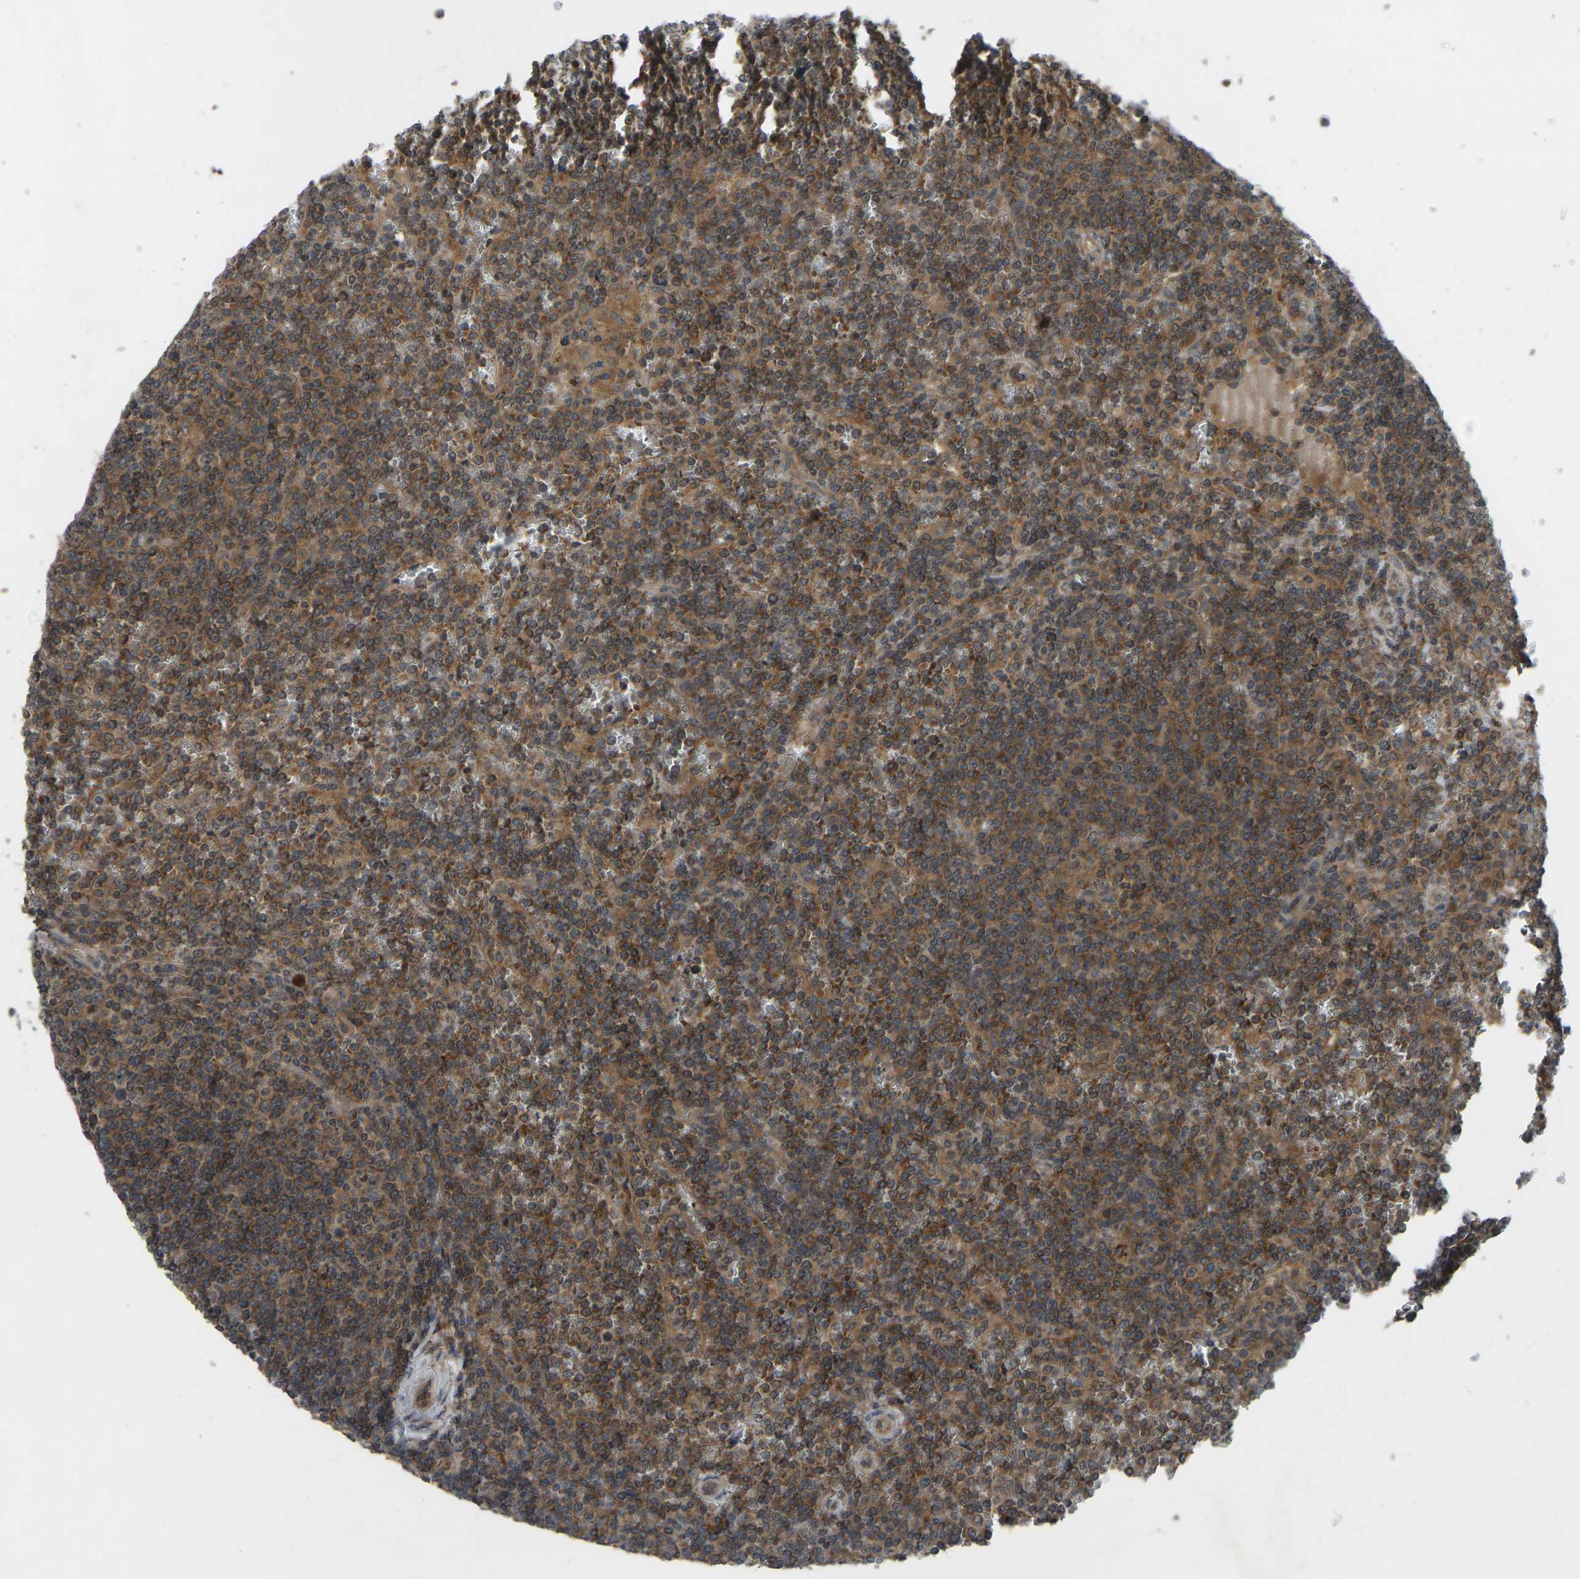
{"staining": {"intensity": "moderate", "quantity": ">75%", "location": "cytoplasmic/membranous"}, "tissue": "lymphoma", "cell_type": "Tumor cells", "image_type": "cancer", "snomed": [{"axis": "morphology", "description": "Malignant lymphoma, non-Hodgkin's type, Low grade"}, {"axis": "topography", "description": "Spleen"}], "caption": "This photomicrograph displays lymphoma stained with IHC to label a protein in brown. The cytoplasmic/membranous of tumor cells show moderate positivity for the protein. Nuclei are counter-stained blue.", "gene": "ZNF71", "patient": {"sex": "female", "age": 19}}